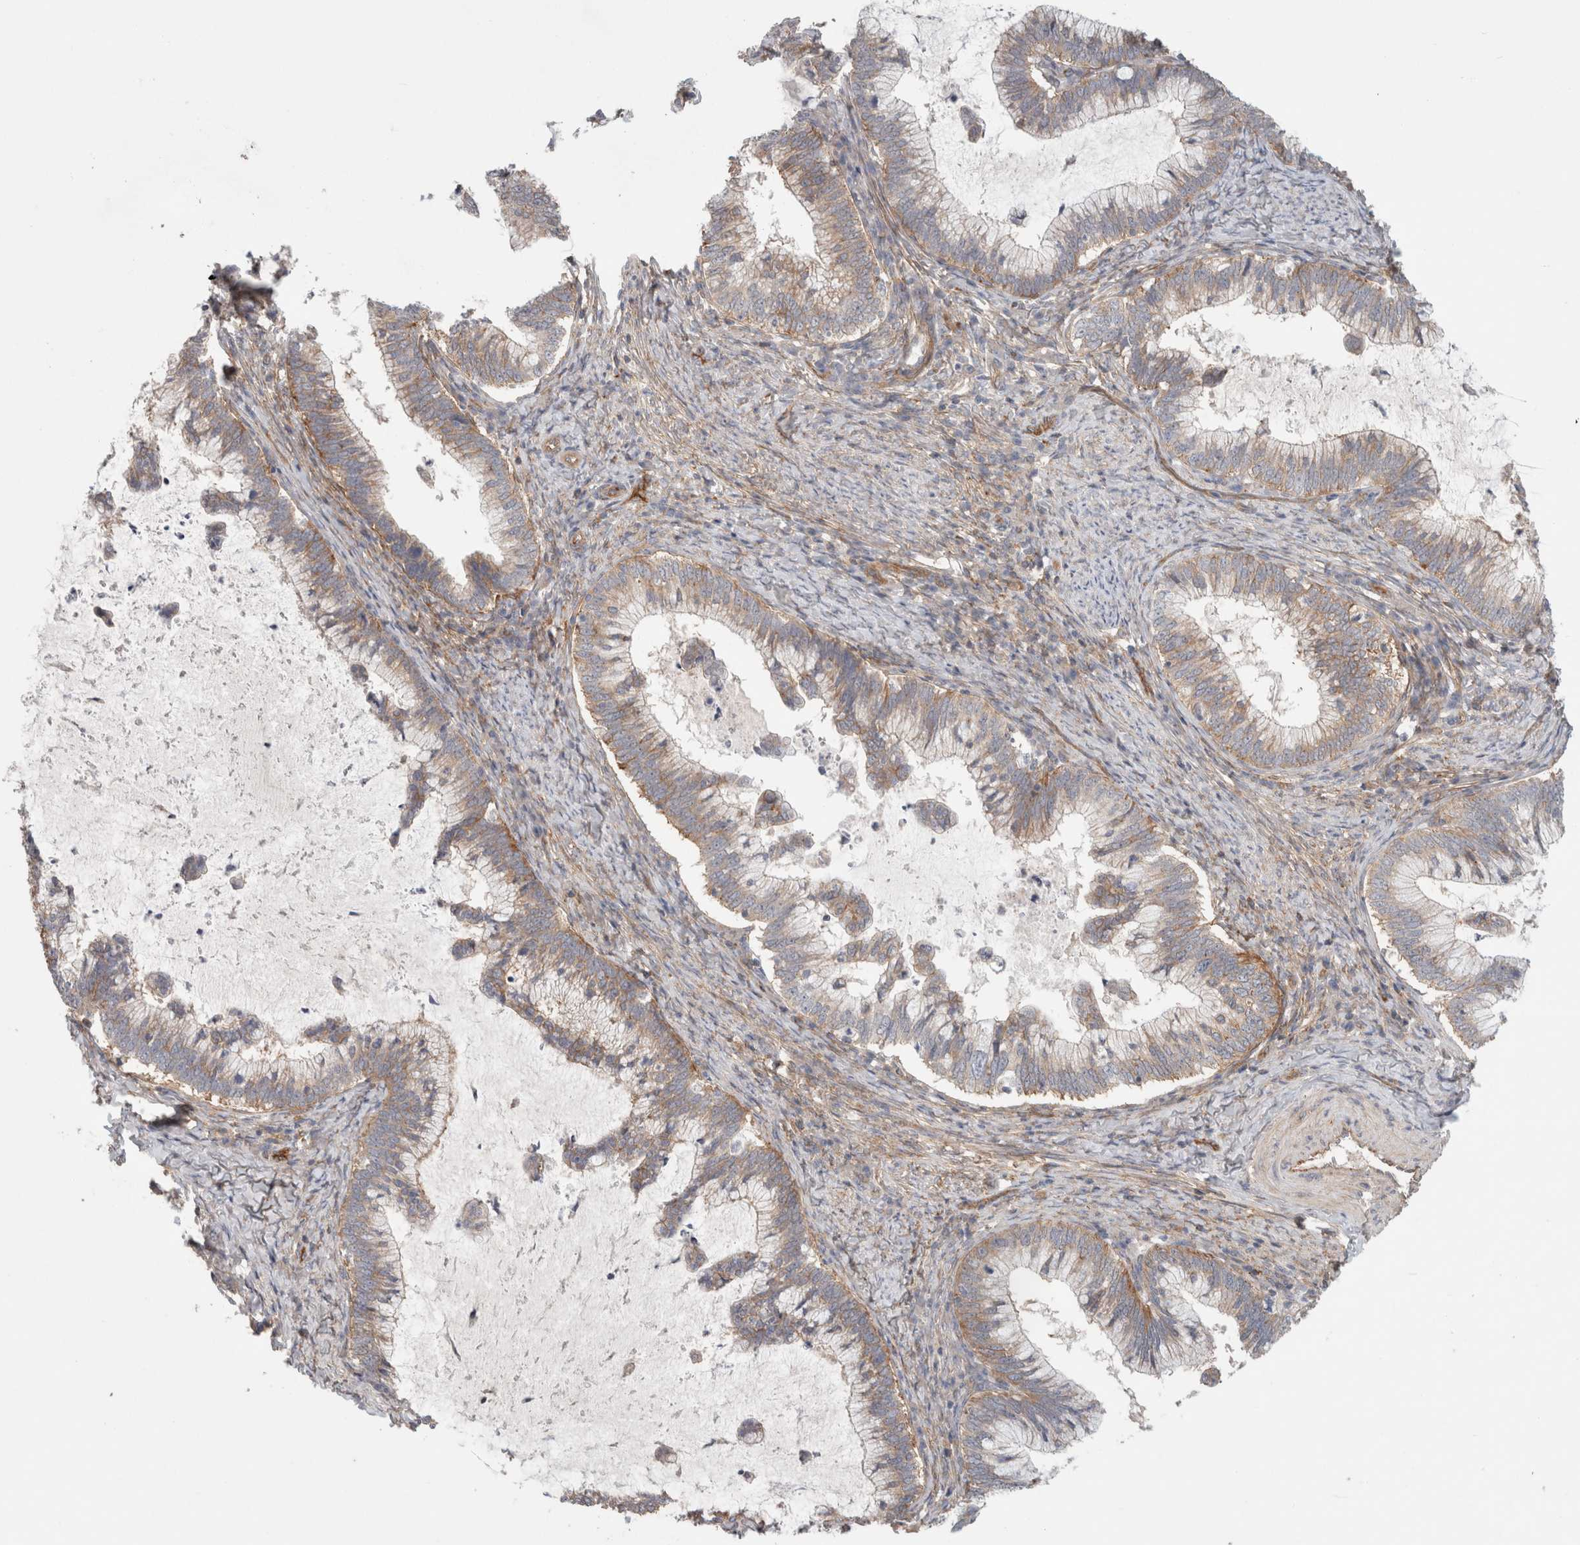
{"staining": {"intensity": "weak", "quantity": "<25%", "location": "cytoplasmic/membranous"}, "tissue": "cervical cancer", "cell_type": "Tumor cells", "image_type": "cancer", "snomed": [{"axis": "morphology", "description": "Adenocarcinoma, NOS"}, {"axis": "topography", "description": "Cervix"}], "caption": "An image of human cervical cancer is negative for staining in tumor cells. (Stains: DAB immunohistochemistry with hematoxylin counter stain, Microscopy: brightfield microscopy at high magnification).", "gene": "RASAL2", "patient": {"sex": "female", "age": 36}}